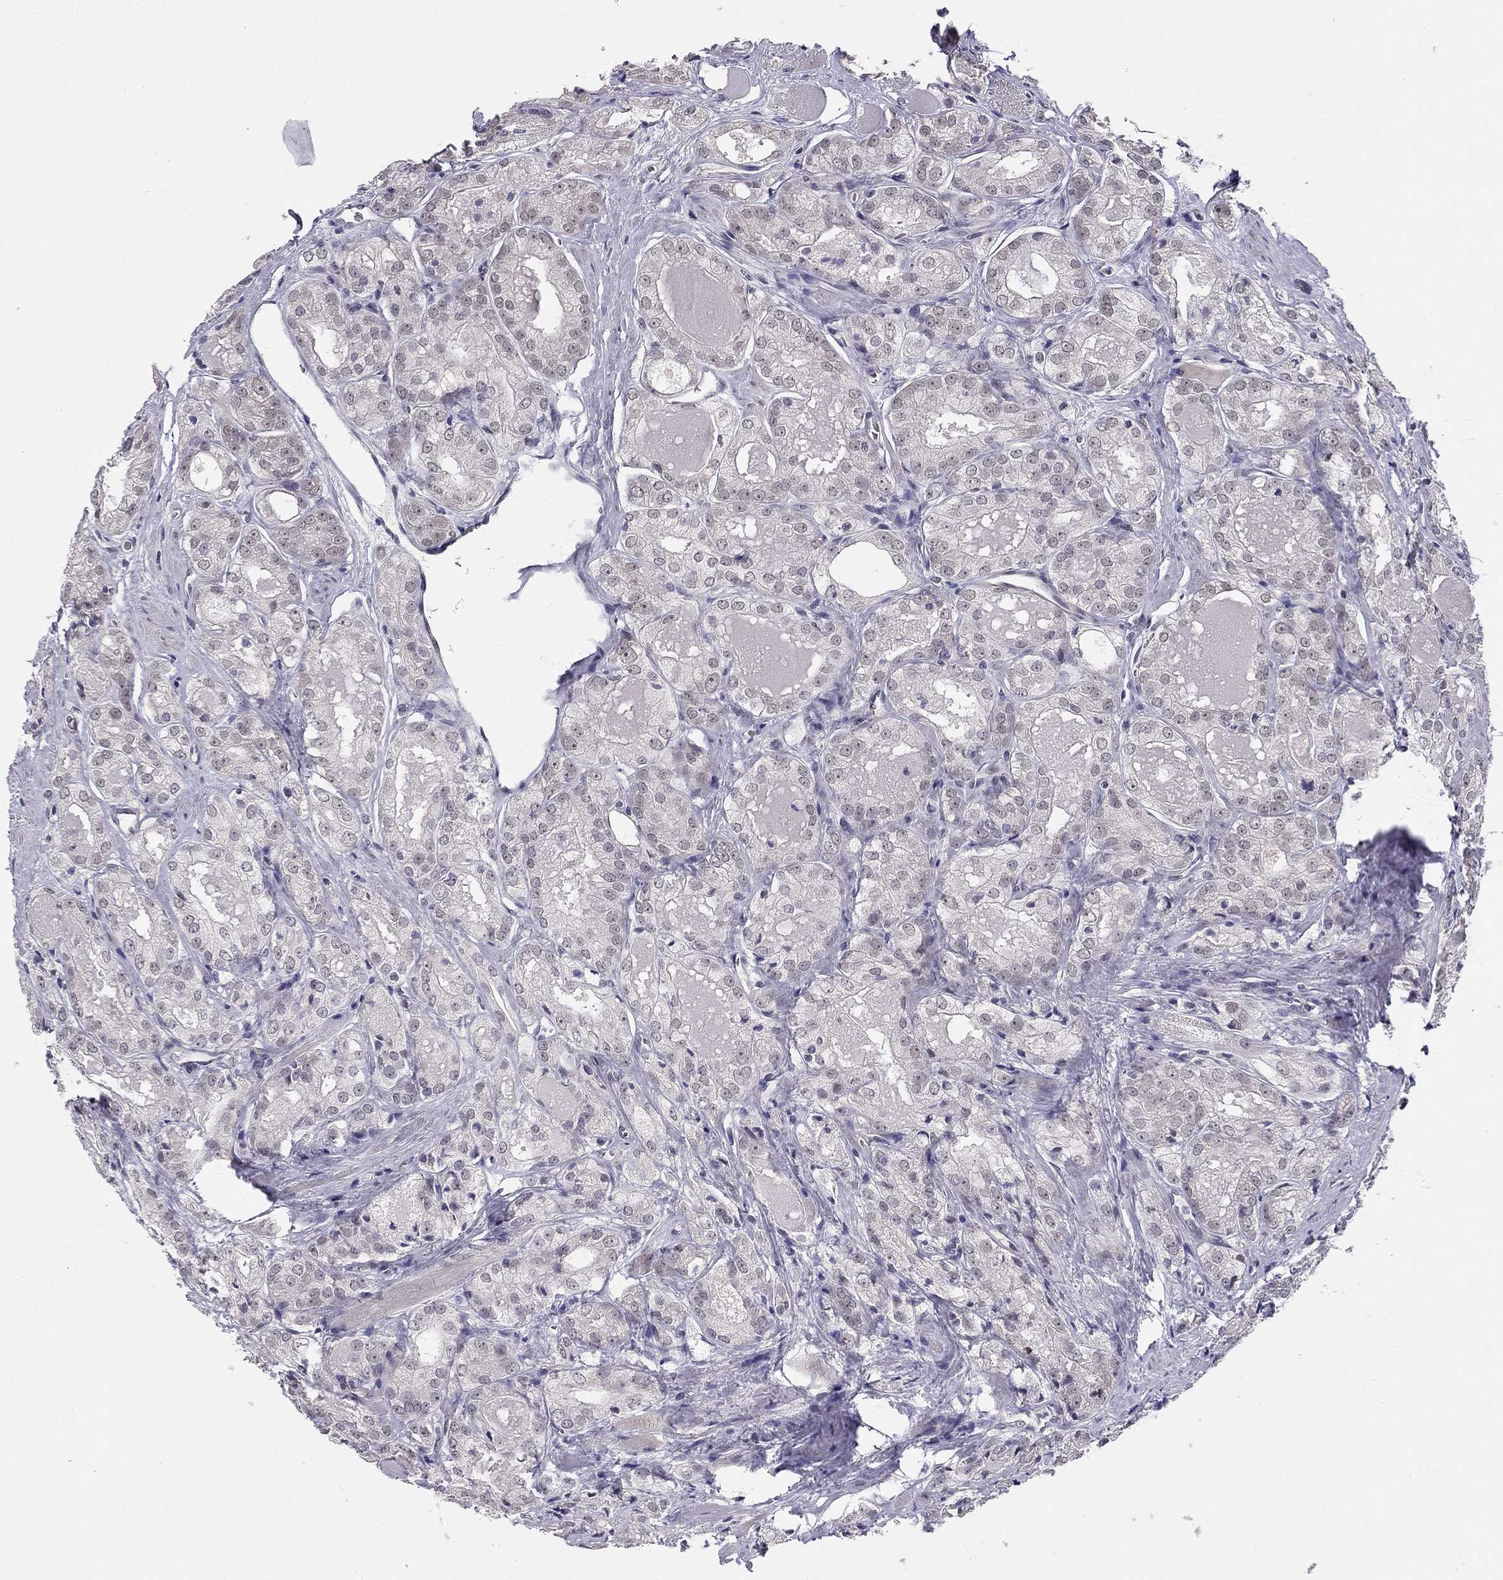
{"staining": {"intensity": "negative", "quantity": "none", "location": "none"}, "tissue": "prostate cancer", "cell_type": "Tumor cells", "image_type": "cancer", "snomed": [{"axis": "morphology", "description": "Adenocarcinoma, NOS"}, {"axis": "morphology", "description": "Adenocarcinoma, High grade"}, {"axis": "topography", "description": "Prostate"}], "caption": "High power microscopy histopathology image of an IHC image of adenocarcinoma (prostate), revealing no significant staining in tumor cells. (Immunohistochemistry (ihc), brightfield microscopy, high magnification).", "gene": "CHST8", "patient": {"sex": "male", "age": 70}}